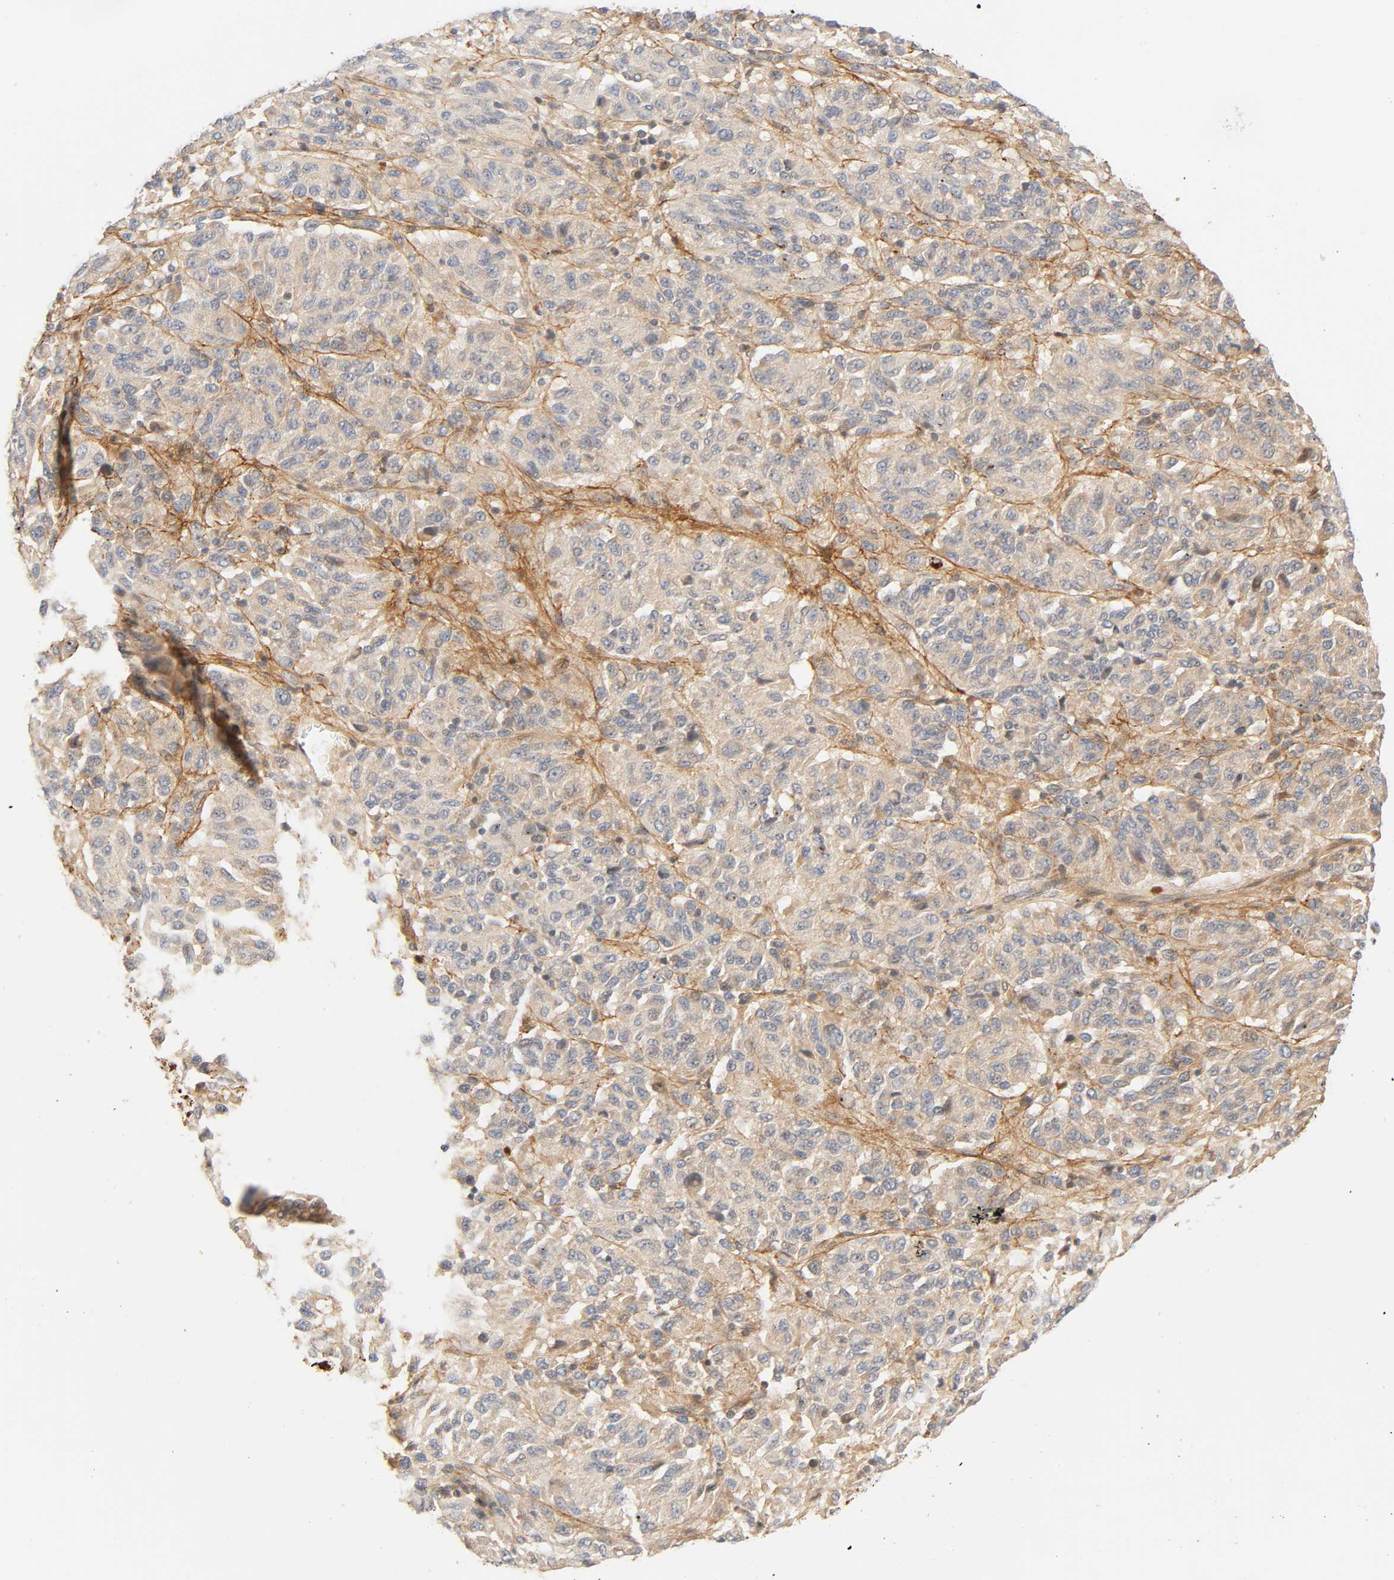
{"staining": {"intensity": "negative", "quantity": "none", "location": "none"}, "tissue": "melanoma", "cell_type": "Tumor cells", "image_type": "cancer", "snomed": [{"axis": "morphology", "description": "Malignant melanoma, Metastatic site"}, {"axis": "topography", "description": "Lung"}], "caption": "Micrograph shows no significant protein staining in tumor cells of malignant melanoma (metastatic site). (DAB immunohistochemistry (IHC), high magnification).", "gene": "CACNA1G", "patient": {"sex": "male", "age": 64}}